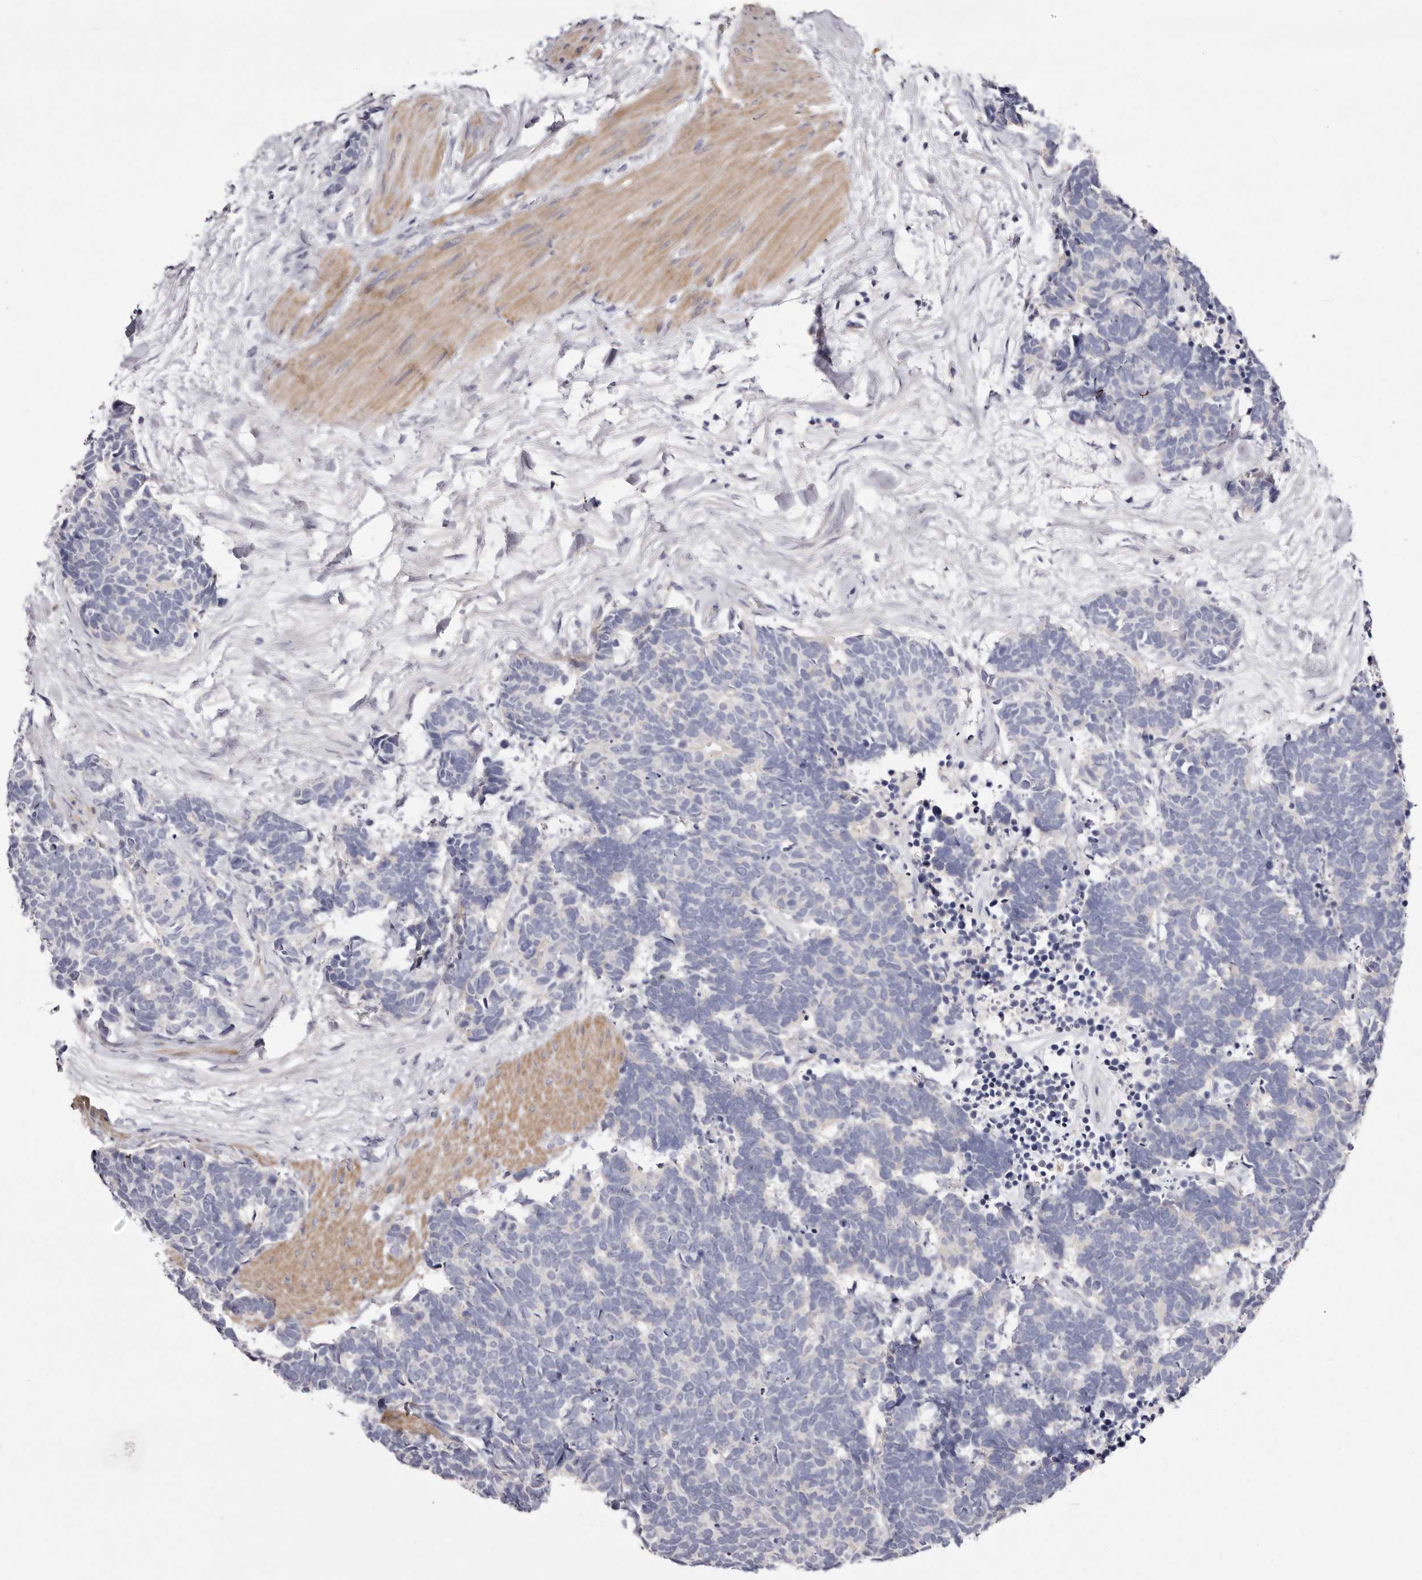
{"staining": {"intensity": "negative", "quantity": "none", "location": "none"}, "tissue": "carcinoid", "cell_type": "Tumor cells", "image_type": "cancer", "snomed": [{"axis": "morphology", "description": "Carcinoma, NOS"}, {"axis": "morphology", "description": "Carcinoid, malignant, NOS"}, {"axis": "topography", "description": "Urinary bladder"}], "caption": "Carcinoid was stained to show a protein in brown. There is no significant positivity in tumor cells. The staining is performed using DAB (3,3'-diaminobenzidine) brown chromogen with nuclei counter-stained in using hematoxylin.", "gene": "S1PR5", "patient": {"sex": "male", "age": 57}}